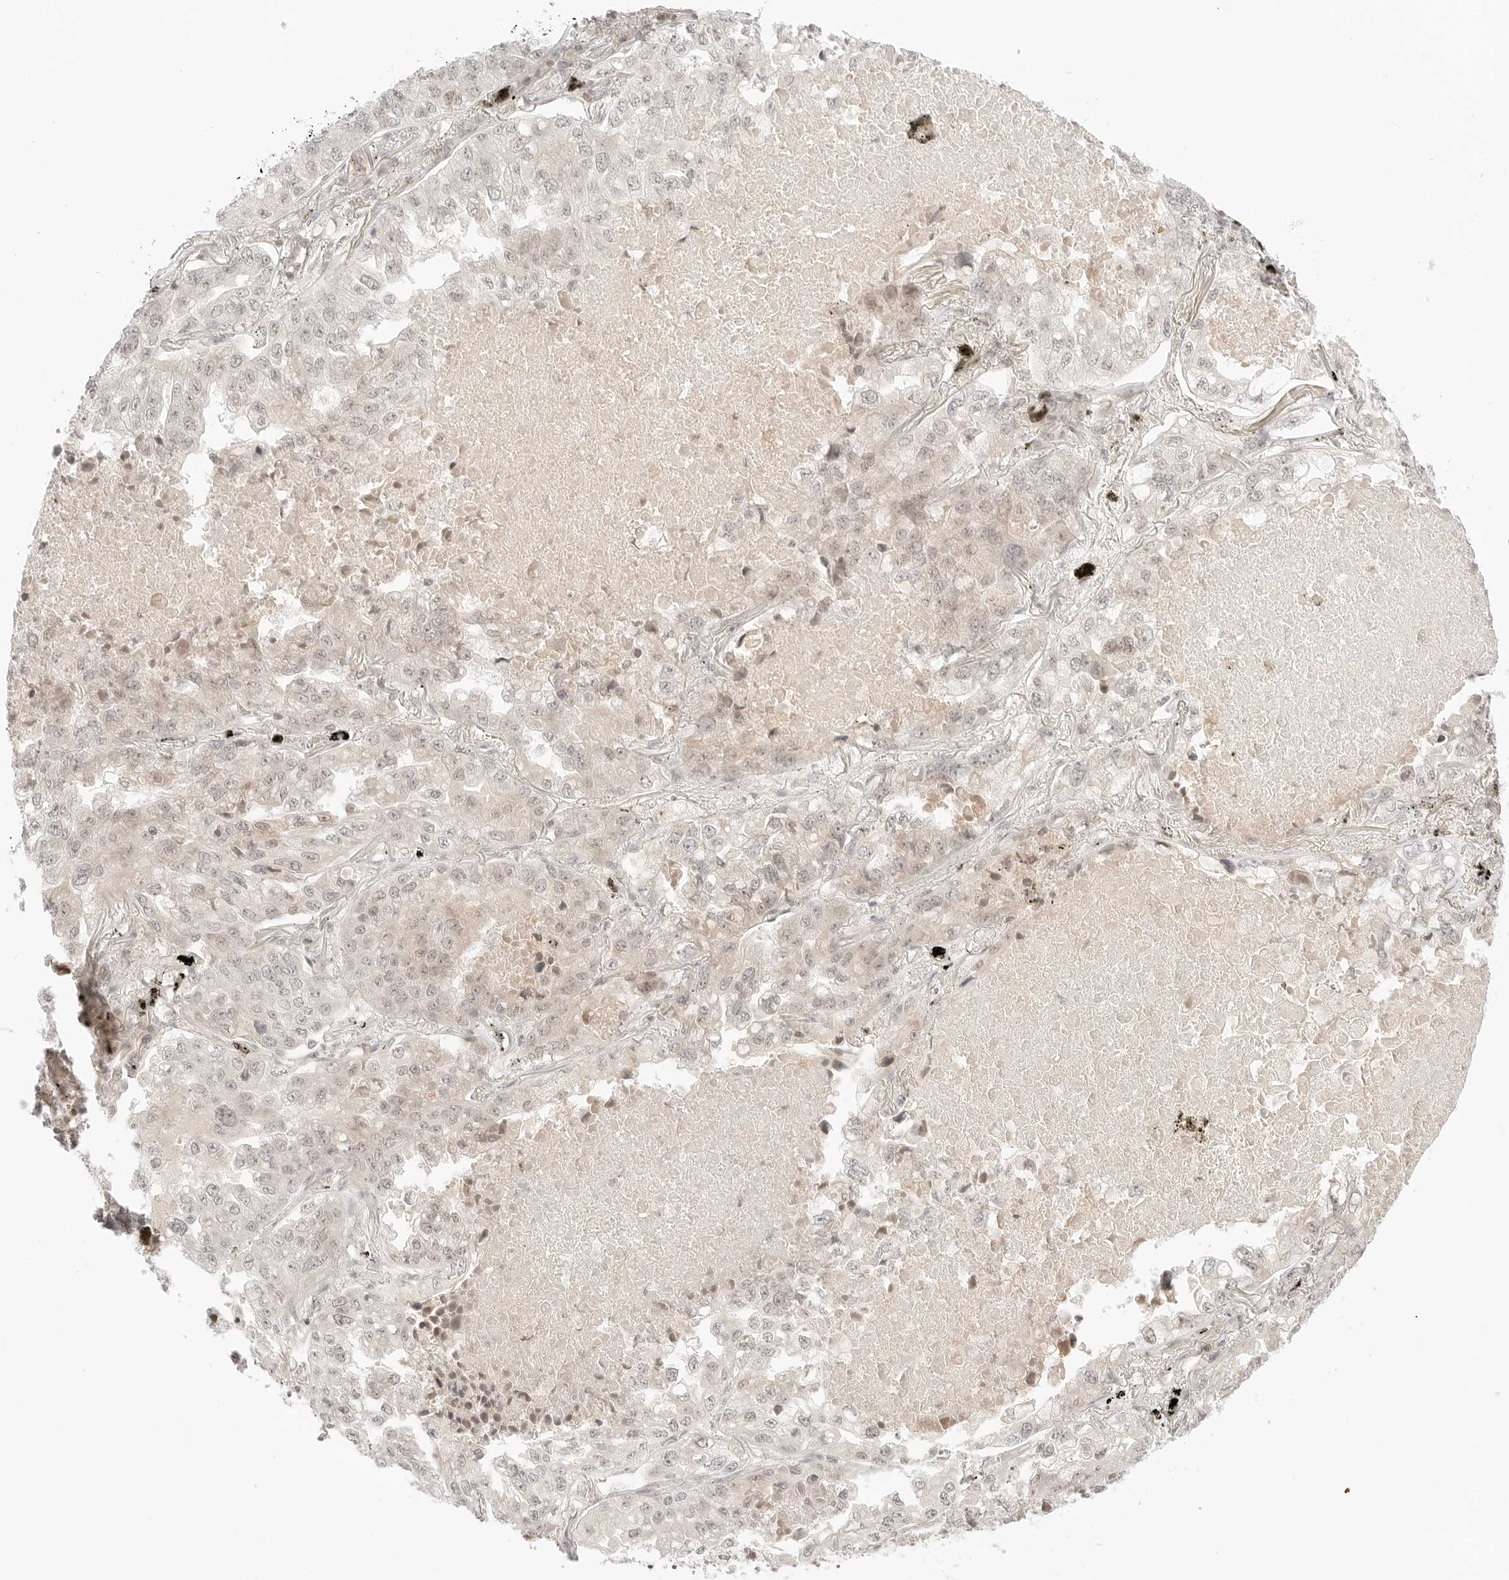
{"staining": {"intensity": "negative", "quantity": "none", "location": "none"}, "tissue": "lung cancer", "cell_type": "Tumor cells", "image_type": "cancer", "snomed": [{"axis": "morphology", "description": "Adenocarcinoma, NOS"}, {"axis": "topography", "description": "Lung"}], "caption": "An IHC micrograph of adenocarcinoma (lung) is shown. There is no staining in tumor cells of adenocarcinoma (lung).", "gene": "RPS6KL1", "patient": {"sex": "male", "age": 65}}